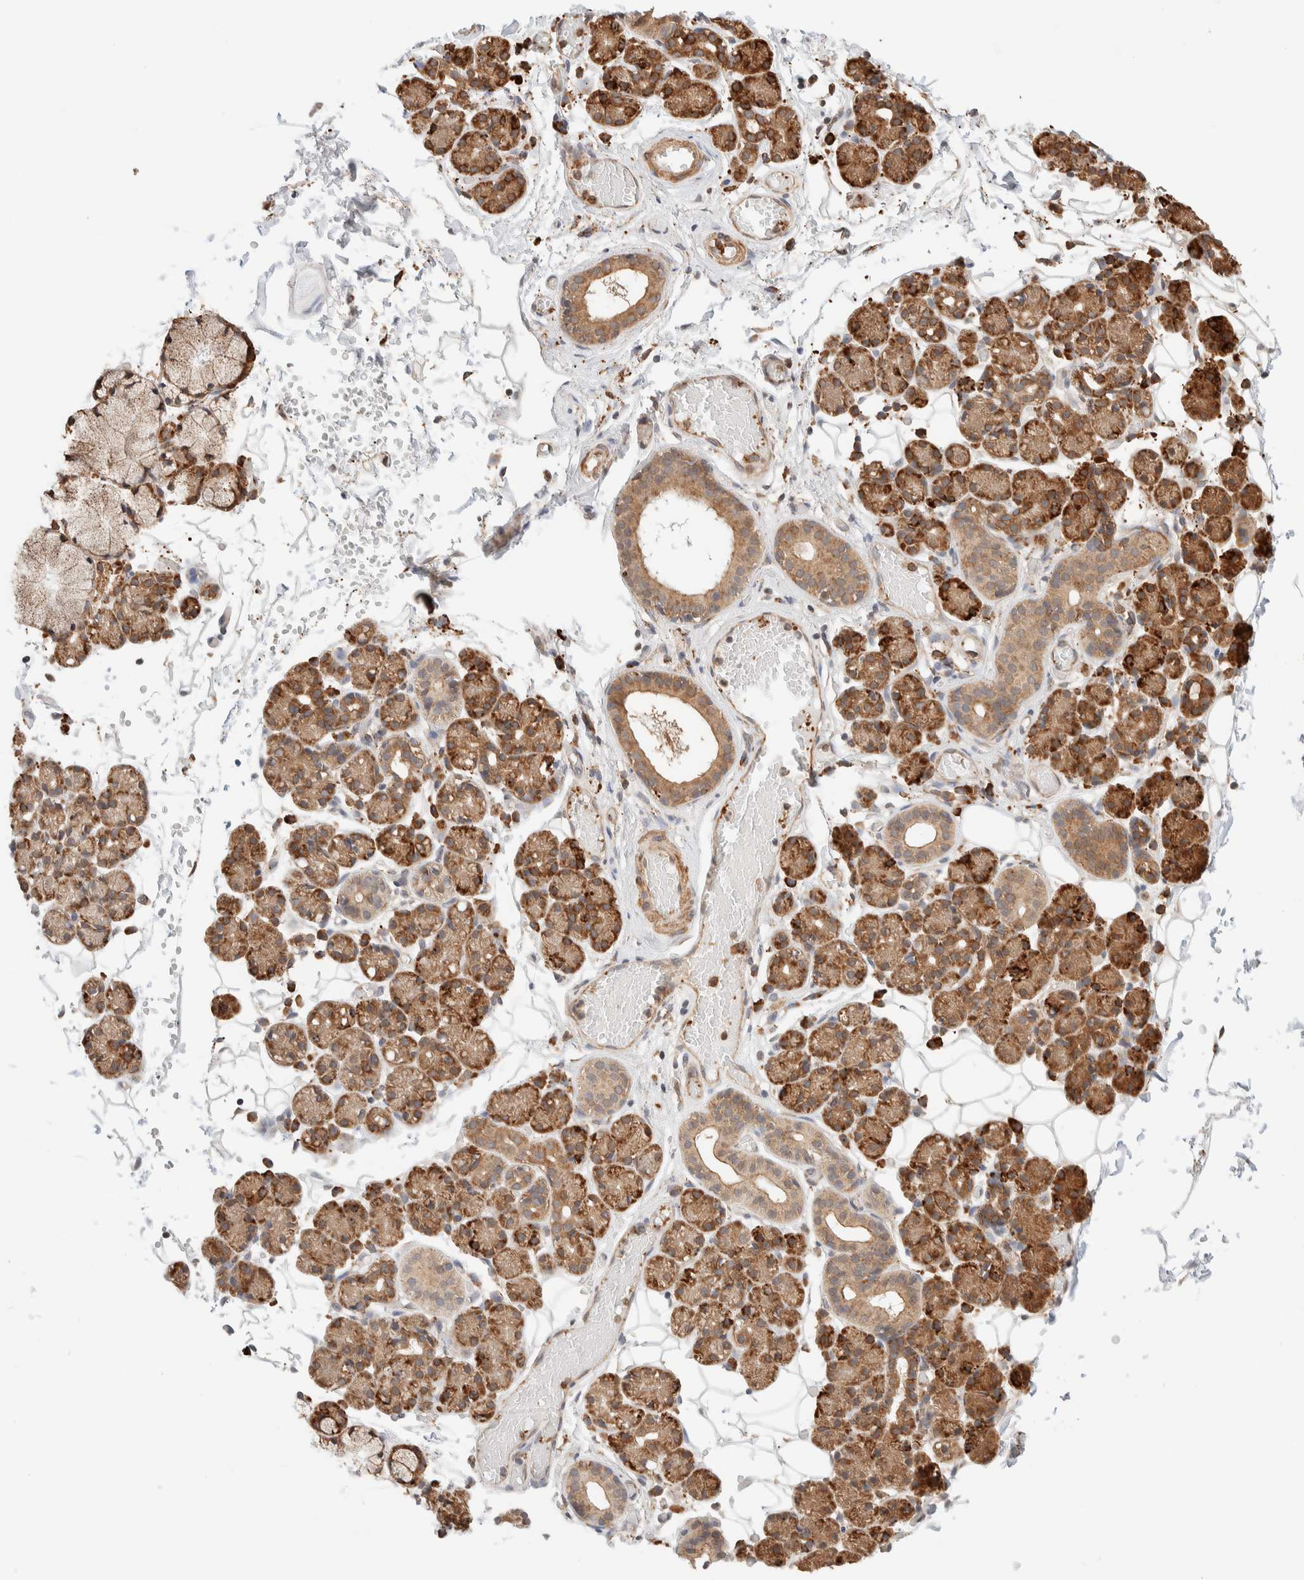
{"staining": {"intensity": "moderate", "quantity": ">75%", "location": "cytoplasmic/membranous"}, "tissue": "salivary gland", "cell_type": "Glandular cells", "image_type": "normal", "snomed": [{"axis": "morphology", "description": "Normal tissue, NOS"}, {"axis": "topography", "description": "Salivary gland"}], "caption": "About >75% of glandular cells in benign salivary gland reveal moderate cytoplasmic/membranous protein staining as visualized by brown immunohistochemical staining.", "gene": "INTS1", "patient": {"sex": "male", "age": 63}}